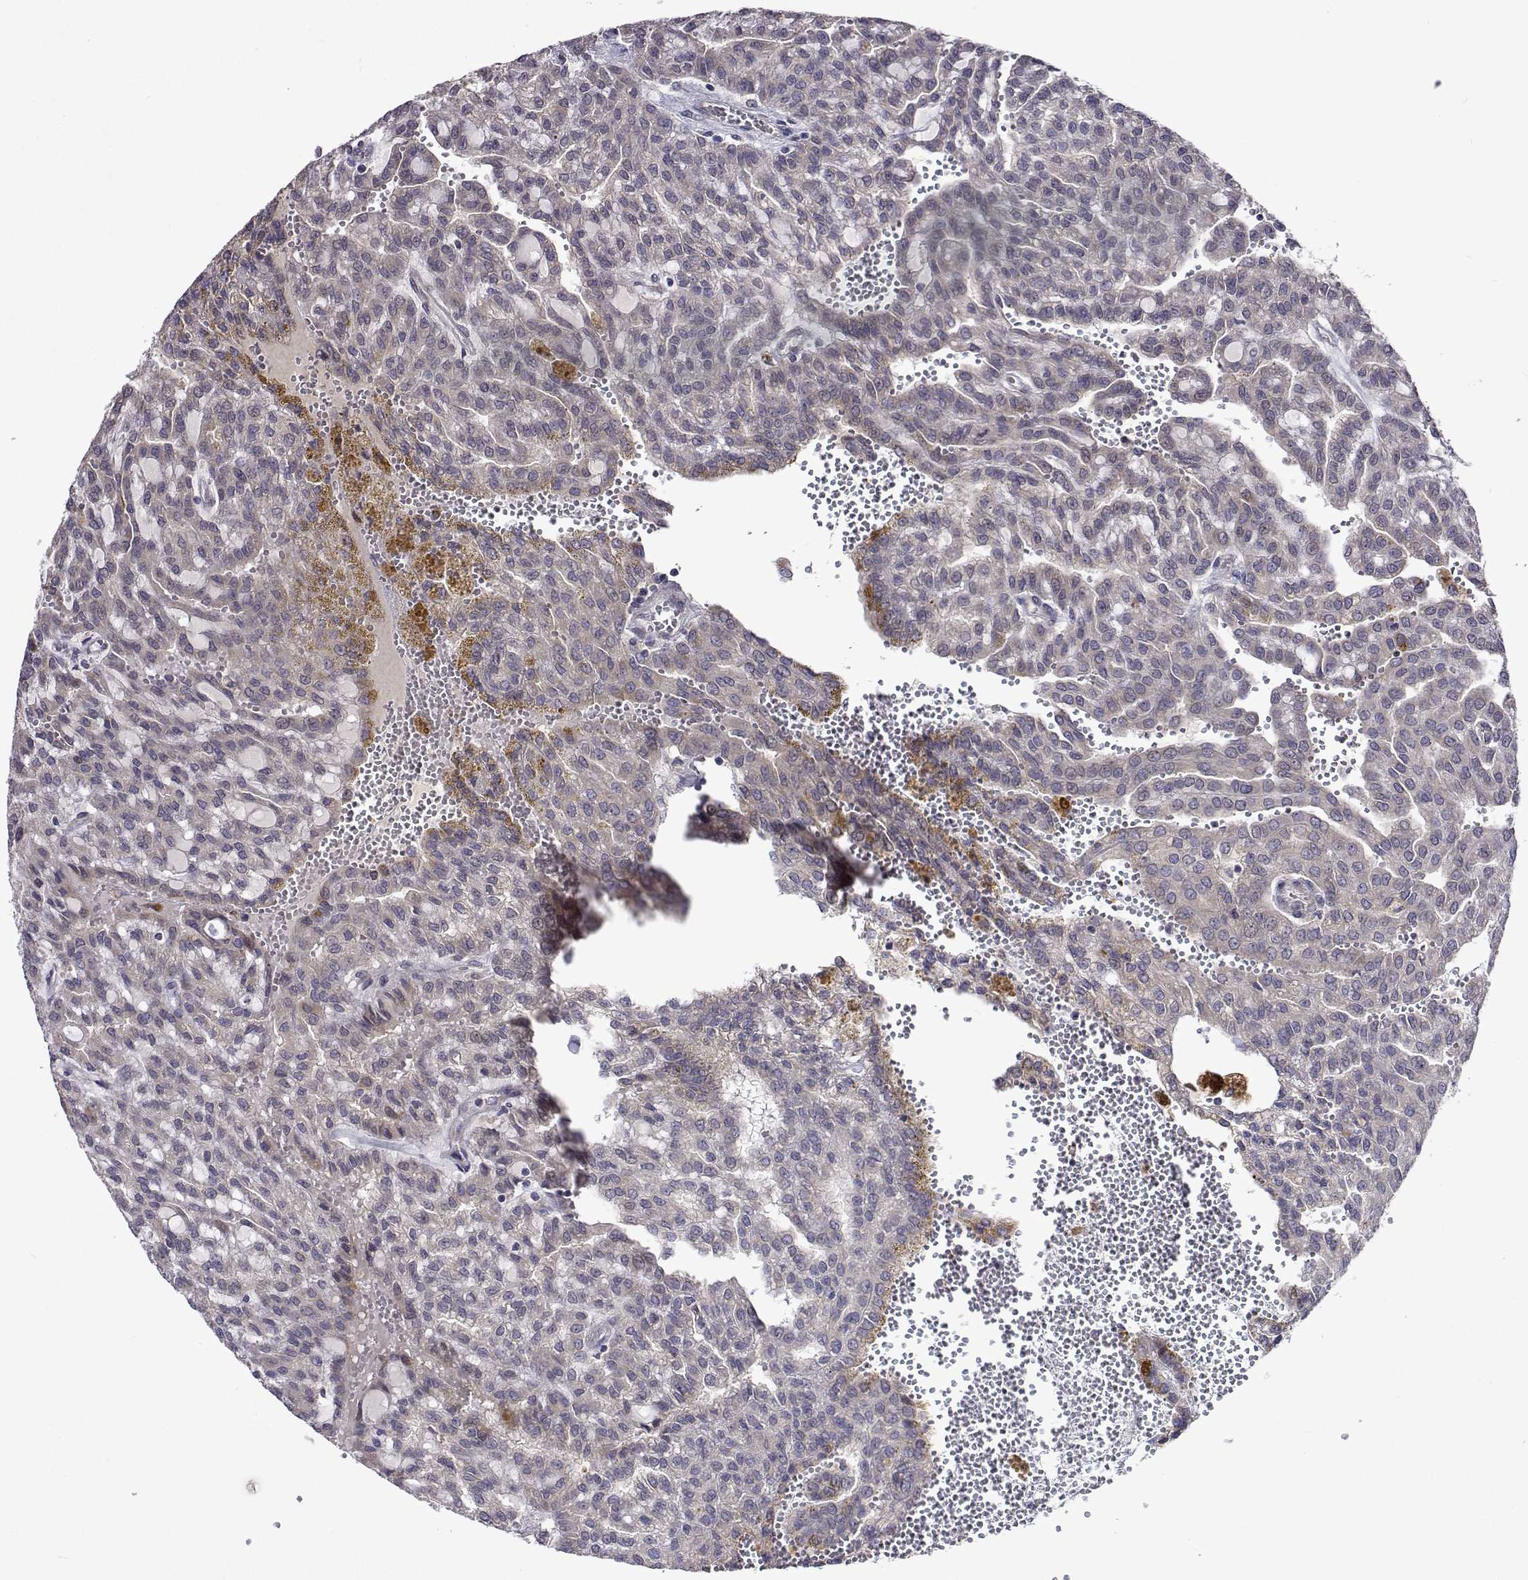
{"staining": {"intensity": "negative", "quantity": "none", "location": "none"}, "tissue": "renal cancer", "cell_type": "Tumor cells", "image_type": "cancer", "snomed": [{"axis": "morphology", "description": "Adenocarcinoma, NOS"}, {"axis": "topography", "description": "Kidney"}], "caption": "High power microscopy histopathology image of an immunohistochemistry (IHC) histopathology image of renal cancer, revealing no significant staining in tumor cells.", "gene": "TARBP2", "patient": {"sex": "male", "age": 63}}